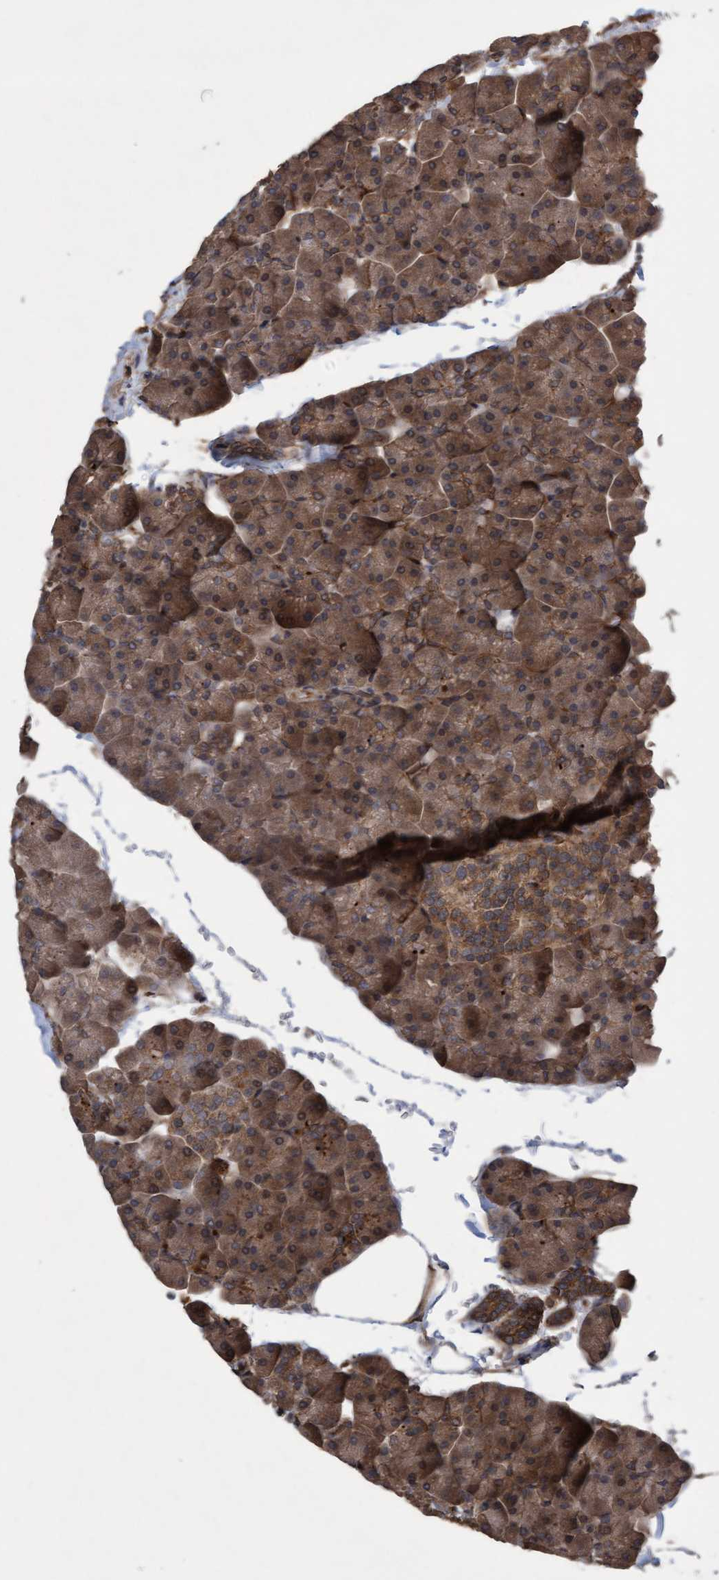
{"staining": {"intensity": "strong", "quantity": ">75%", "location": "cytoplasmic/membranous"}, "tissue": "pancreas", "cell_type": "Exocrine glandular cells", "image_type": "normal", "snomed": [{"axis": "morphology", "description": "Normal tissue, NOS"}, {"axis": "topography", "description": "Pancreas"}], "caption": "Immunohistochemistry (DAB) staining of unremarkable human pancreas exhibits strong cytoplasmic/membranous protein positivity in approximately >75% of exocrine glandular cells.", "gene": "CDC42EP4", "patient": {"sex": "male", "age": 35}}